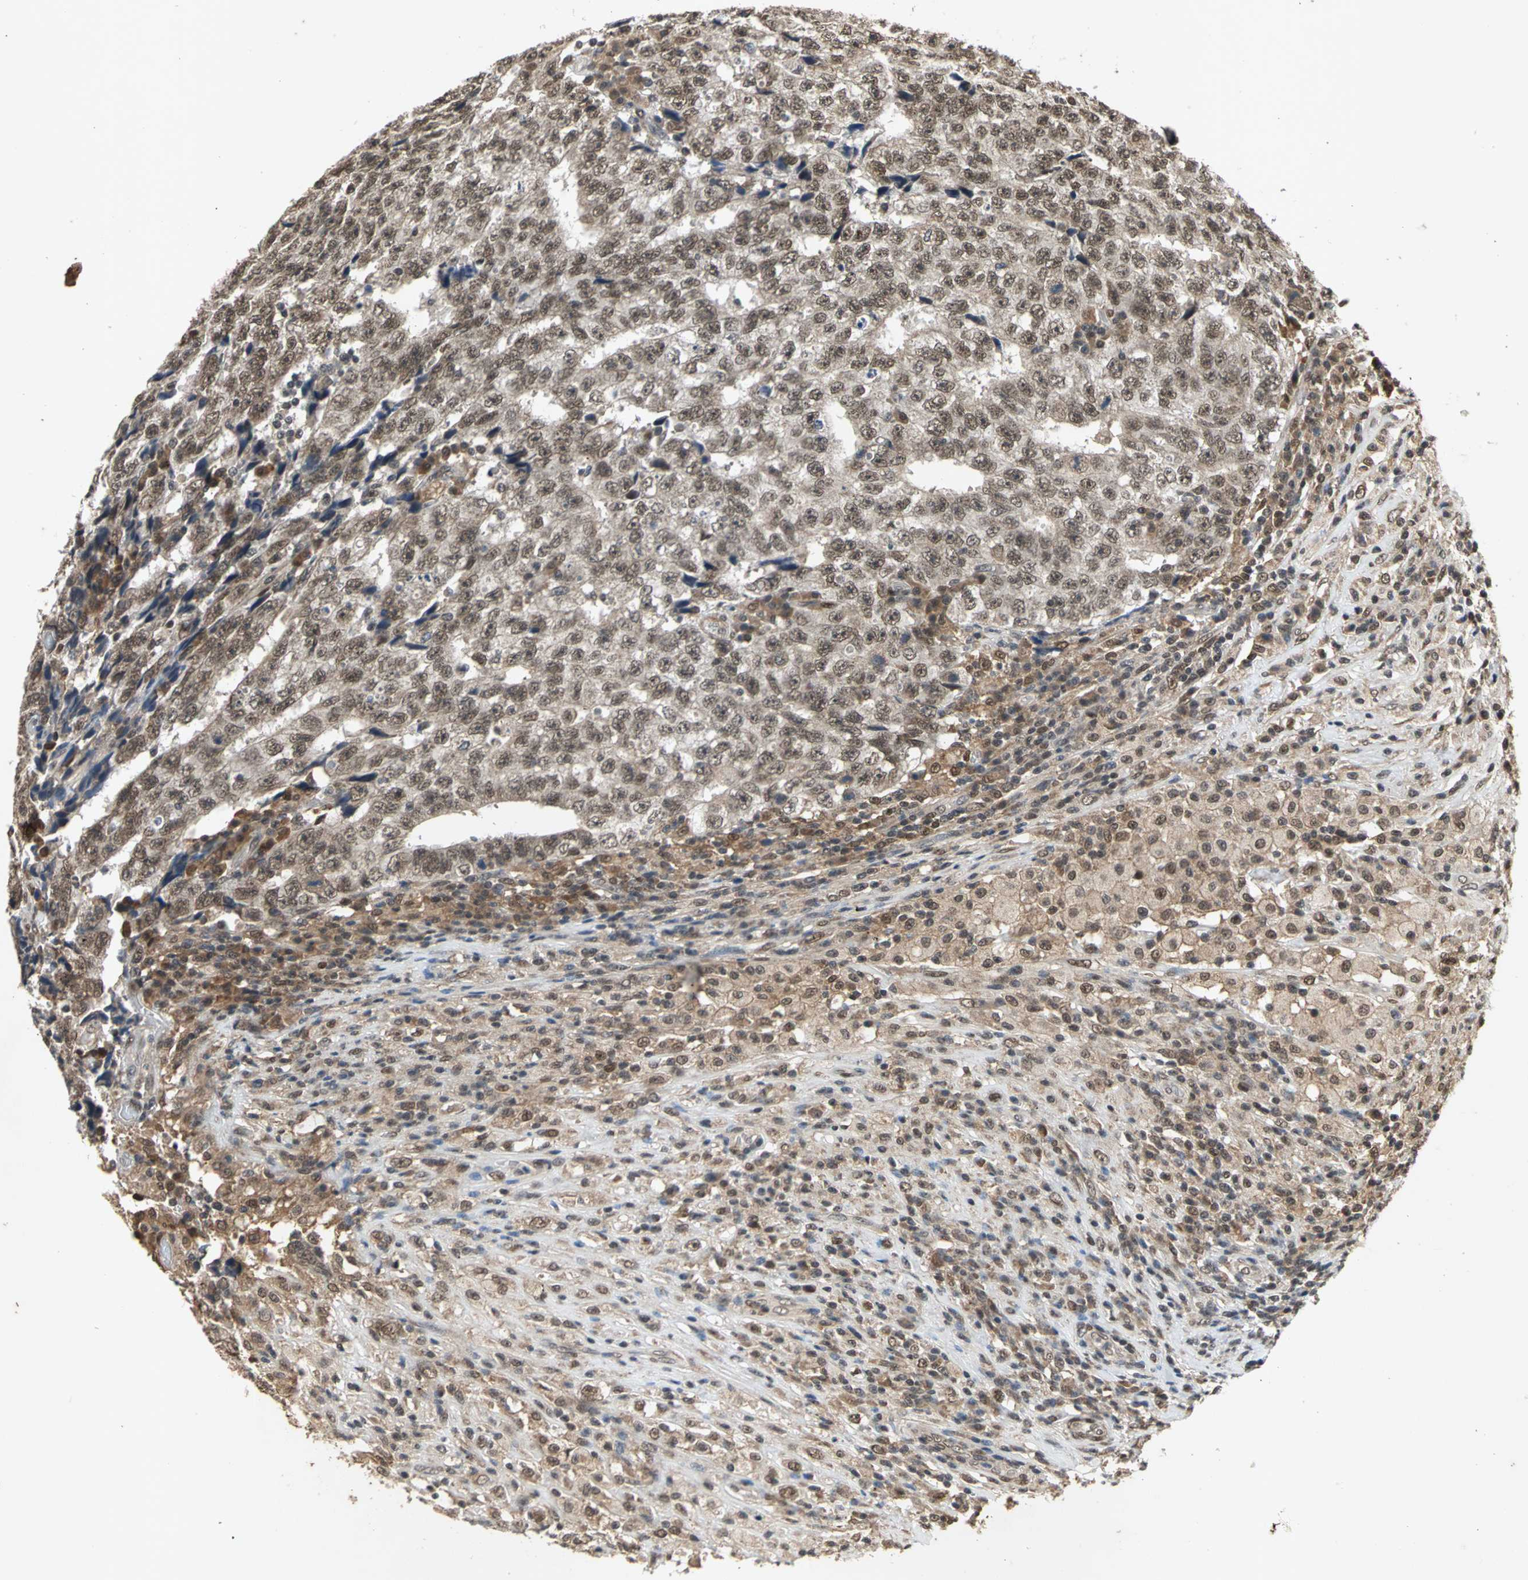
{"staining": {"intensity": "moderate", "quantity": "25%-75%", "location": "cytoplasmic/membranous"}, "tissue": "testis cancer", "cell_type": "Tumor cells", "image_type": "cancer", "snomed": [{"axis": "morphology", "description": "Necrosis, NOS"}, {"axis": "morphology", "description": "Carcinoma, Embryonal, NOS"}, {"axis": "topography", "description": "Testis"}], "caption": "Immunohistochemical staining of testis cancer (embryonal carcinoma) shows medium levels of moderate cytoplasmic/membranous protein positivity in about 25%-75% of tumor cells.", "gene": "NOTCH3", "patient": {"sex": "male", "age": 19}}